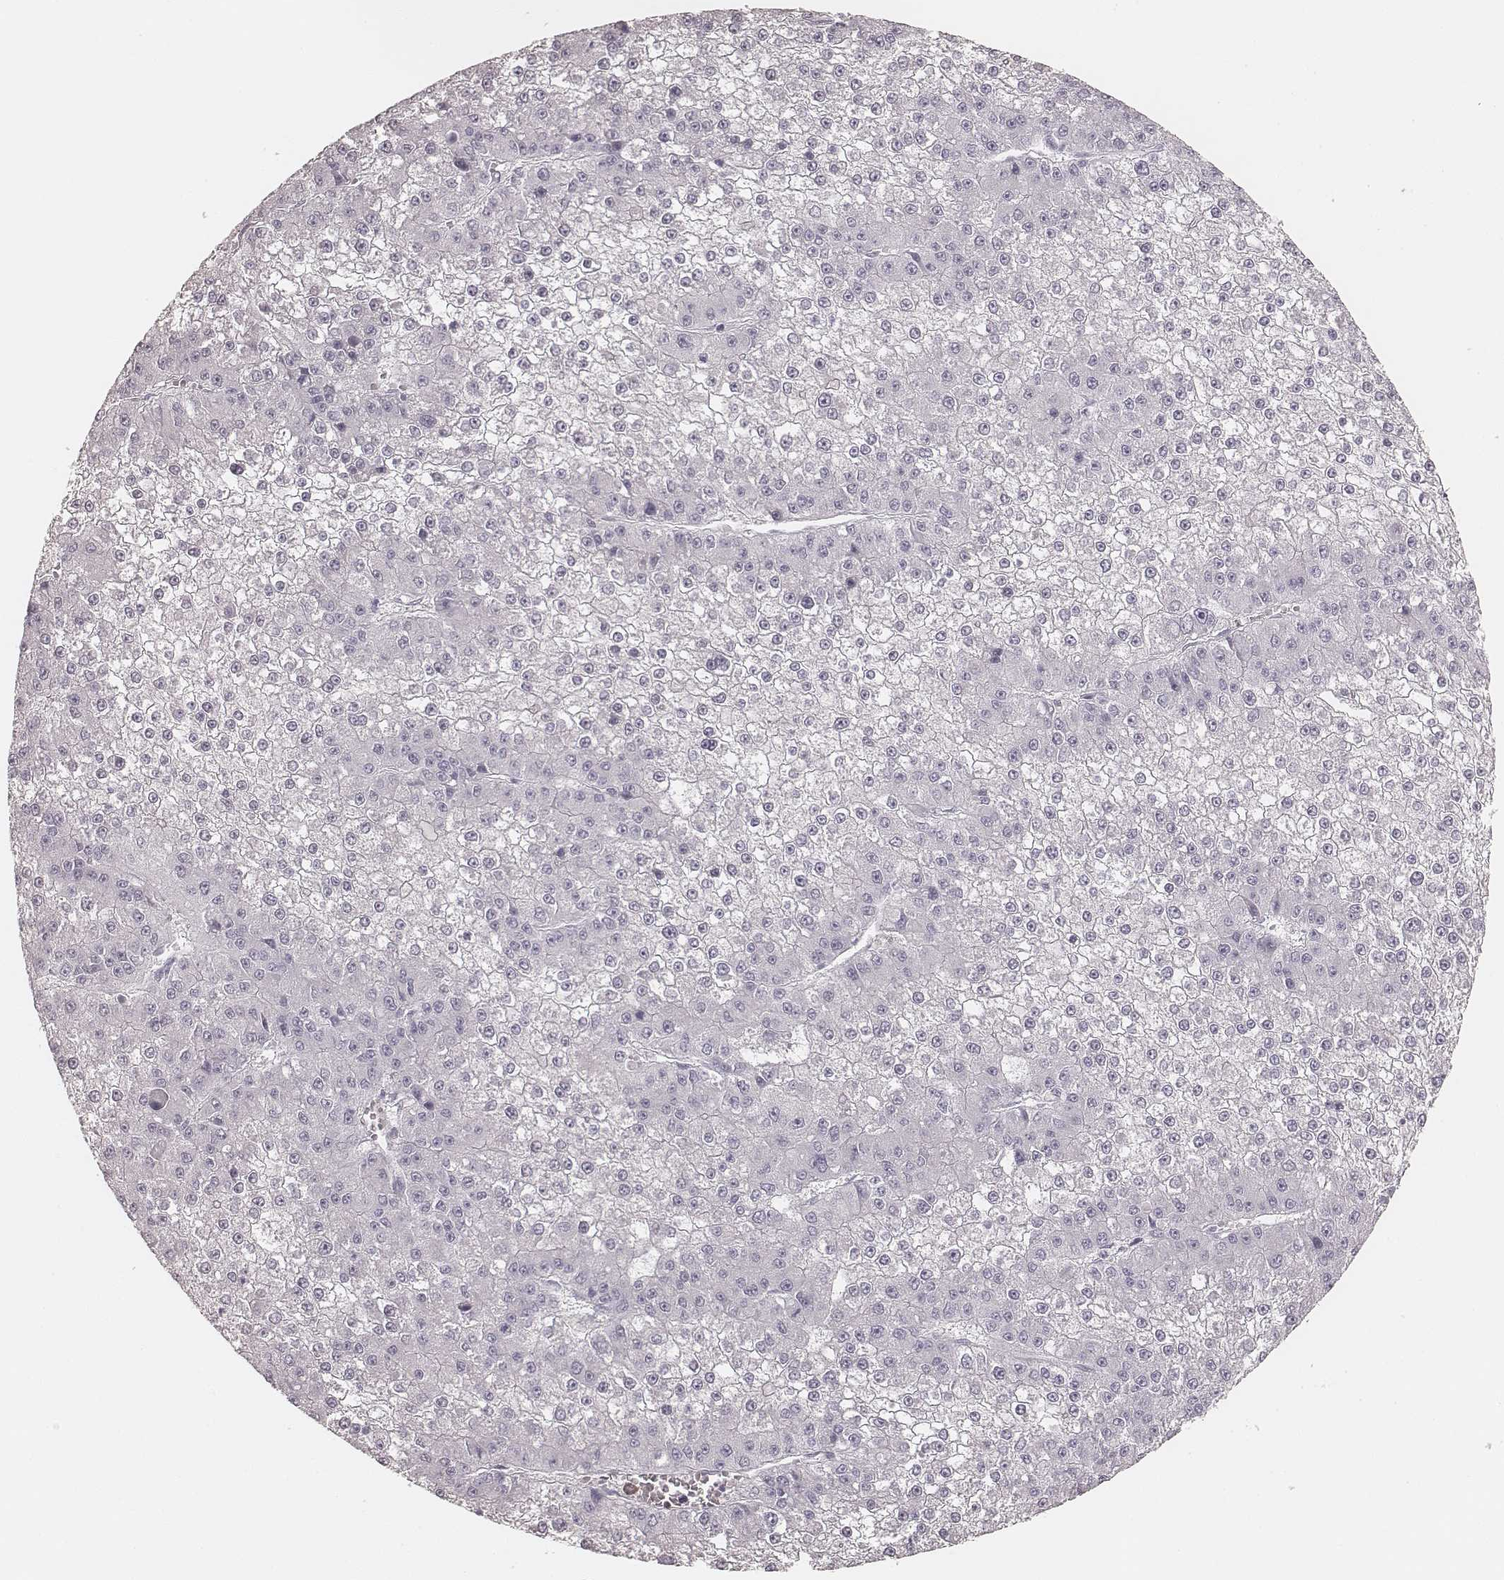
{"staining": {"intensity": "negative", "quantity": "none", "location": "none"}, "tissue": "liver cancer", "cell_type": "Tumor cells", "image_type": "cancer", "snomed": [{"axis": "morphology", "description": "Carcinoma, Hepatocellular, NOS"}, {"axis": "topography", "description": "Liver"}], "caption": "Immunohistochemistry micrograph of liver cancer stained for a protein (brown), which reveals no positivity in tumor cells.", "gene": "KRT31", "patient": {"sex": "female", "age": 73}}